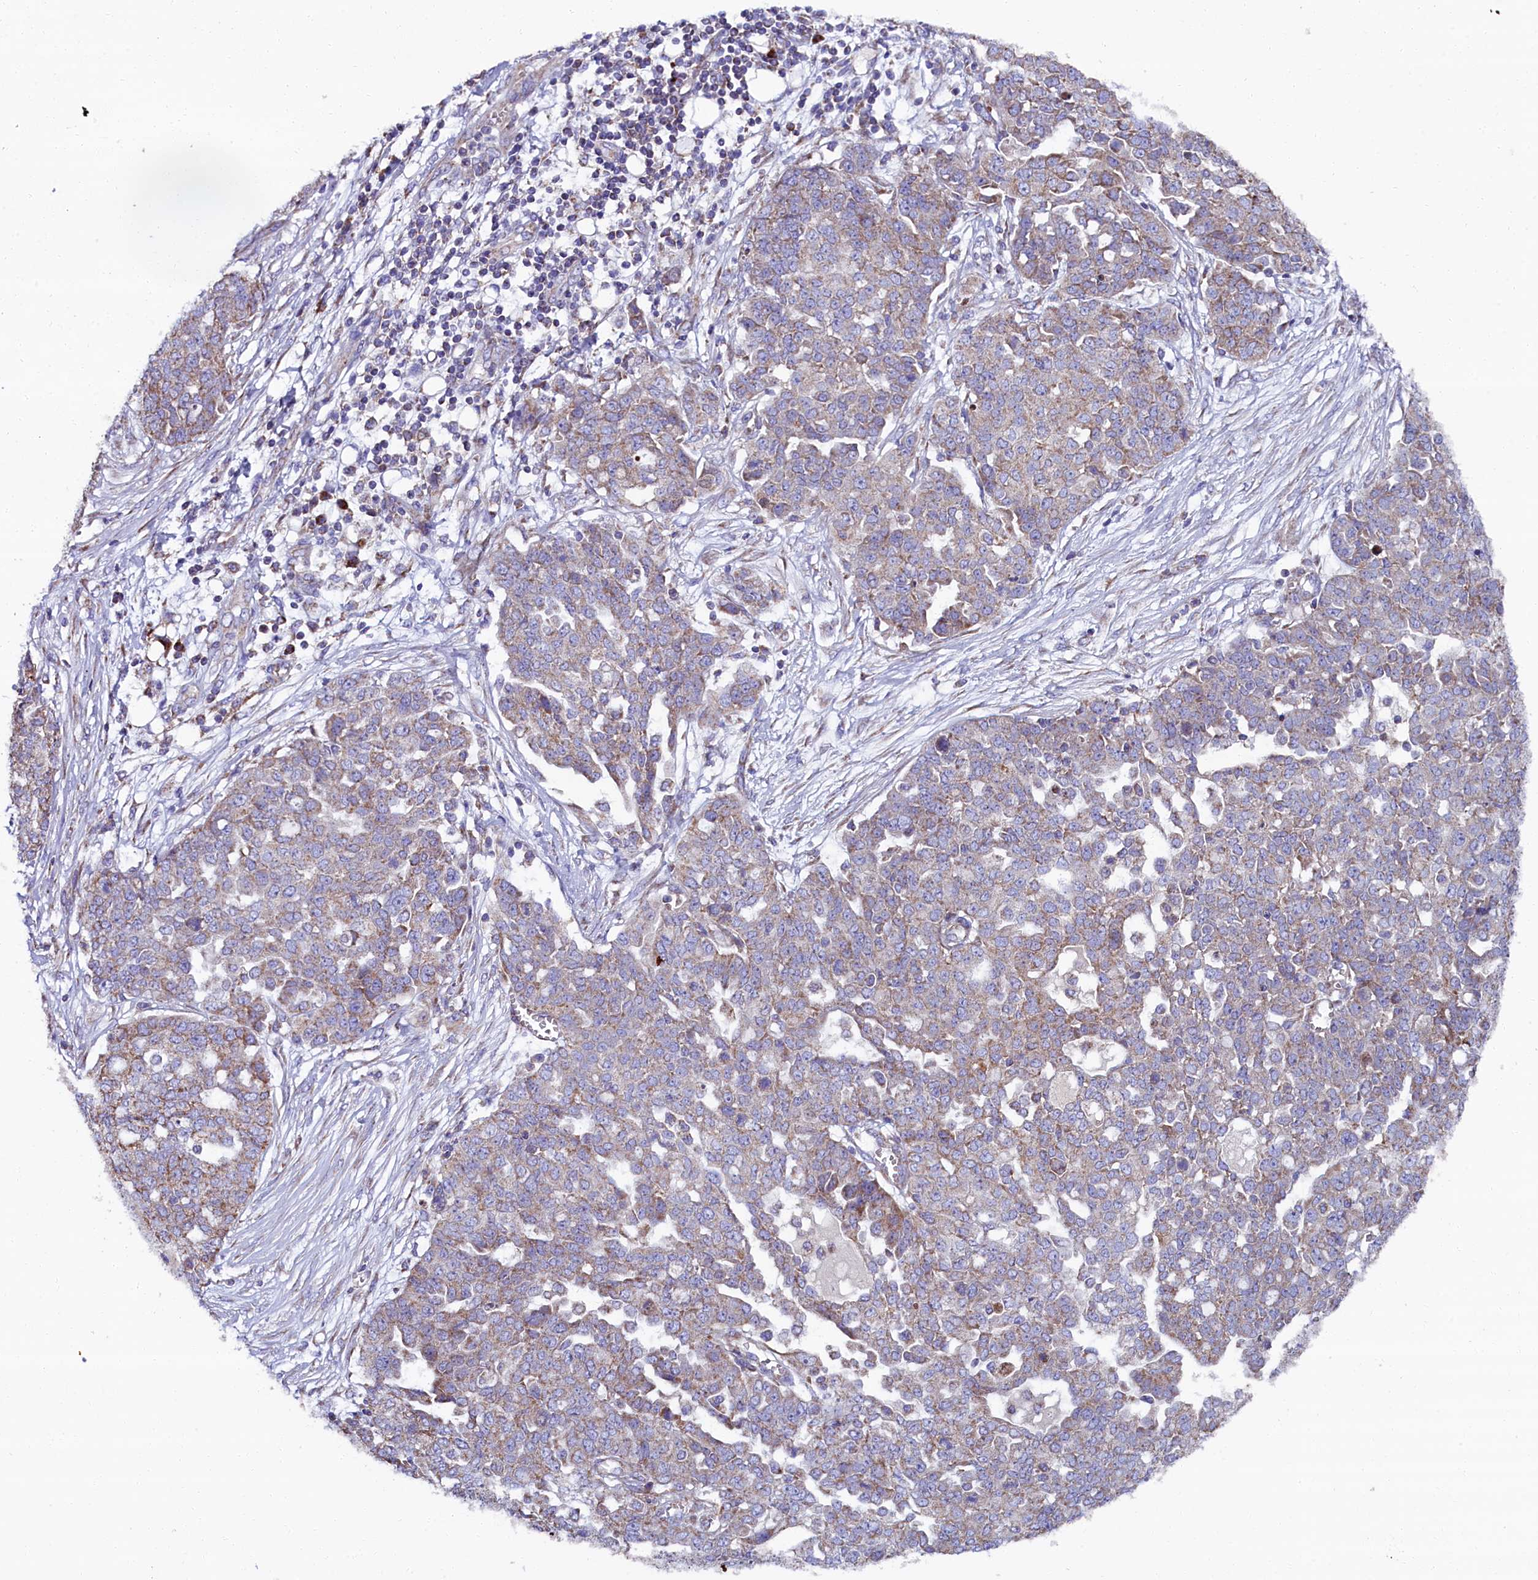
{"staining": {"intensity": "weak", "quantity": "<25%", "location": "cytoplasmic/membranous"}, "tissue": "ovarian cancer", "cell_type": "Tumor cells", "image_type": "cancer", "snomed": [{"axis": "morphology", "description": "Cystadenocarcinoma, serous, NOS"}, {"axis": "topography", "description": "Soft tissue"}, {"axis": "topography", "description": "Ovary"}], "caption": "The image reveals no staining of tumor cells in ovarian cancer.", "gene": "ZSWIM1", "patient": {"sex": "female", "age": 57}}